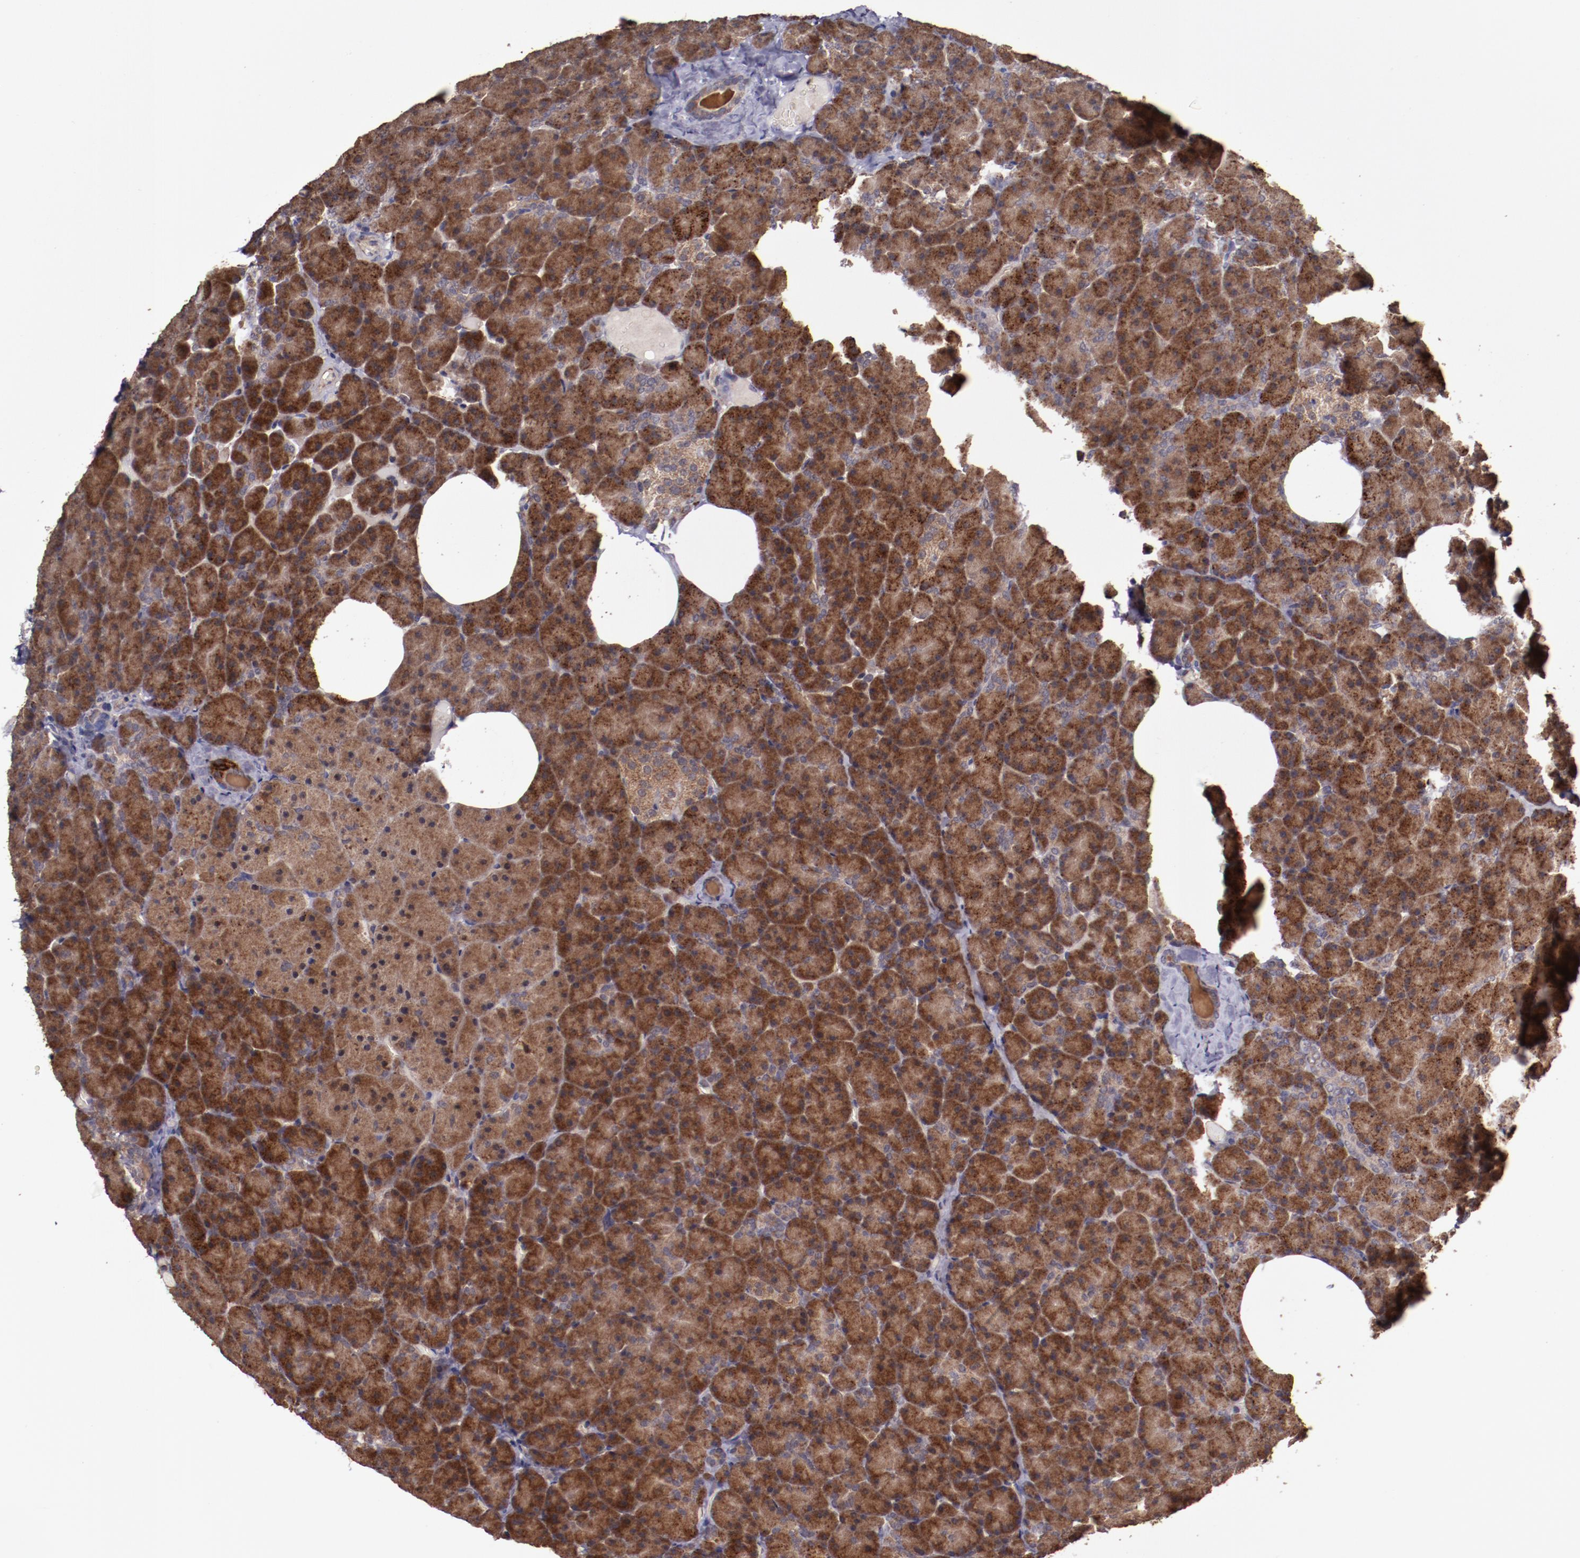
{"staining": {"intensity": "moderate", "quantity": ">75%", "location": "cytoplasmic/membranous"}, "tissue": "pancreas", "cell_type": "Exocrine glandular cells", "image_type": "normal", "snomed": [{"axis": "morphology", "description": "Normal tissue, NOS"}, {"axis": "topography", "description": "Pancreas"}], "caption": "Immunohistochemical staining of normal human pancreas demonstrates >75% levels of moderate cytoplasmic/membranous protein staining in approximately >75% of exocrine glandular cells. (brown staining indicates protein expression, while blue staining denotes nuclei).", "gene": "FTSJ1", "patient": {"sex": "female", "age": 35}}